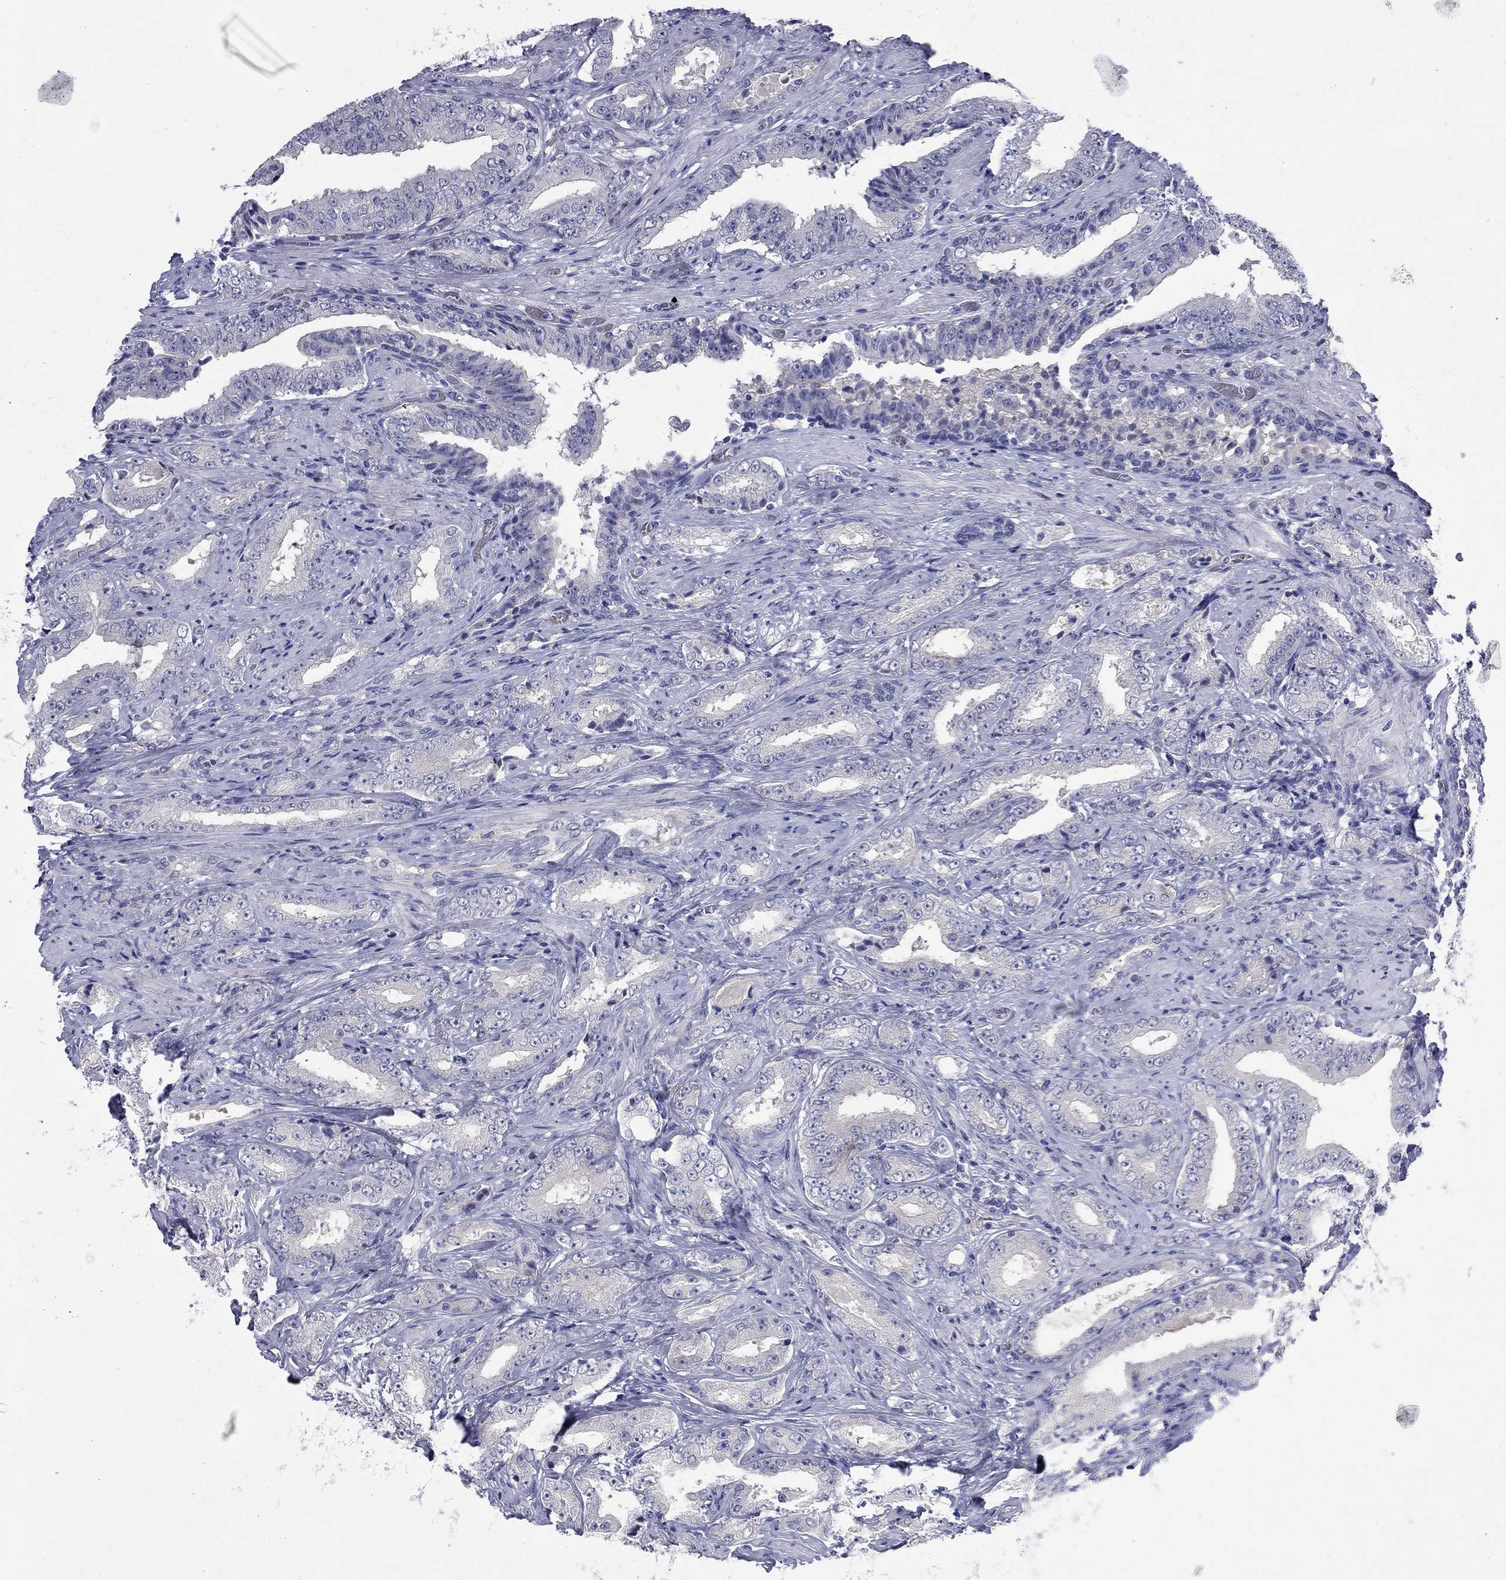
{"staining": {"intensity": "negative", "quantity": "none", "location": "none"}, "tissue": "prostate cancer", "cell_type": "Tumor cells", "image_type": "cancer", "snomed": [{"axis": "morphology", "description": "Adenocarcinoma, Low grade"}, {"axis": "topography", "description": "Prostate and seminal vesicle, NOS"}], "caption": "IHC histopathology image of neoplastic tissue: human prostate cancer stained with DAB displays no significant protein expression in tumor cells.", "gene": "UNC119B", "patient": {"sex": "male", "age": 61}}